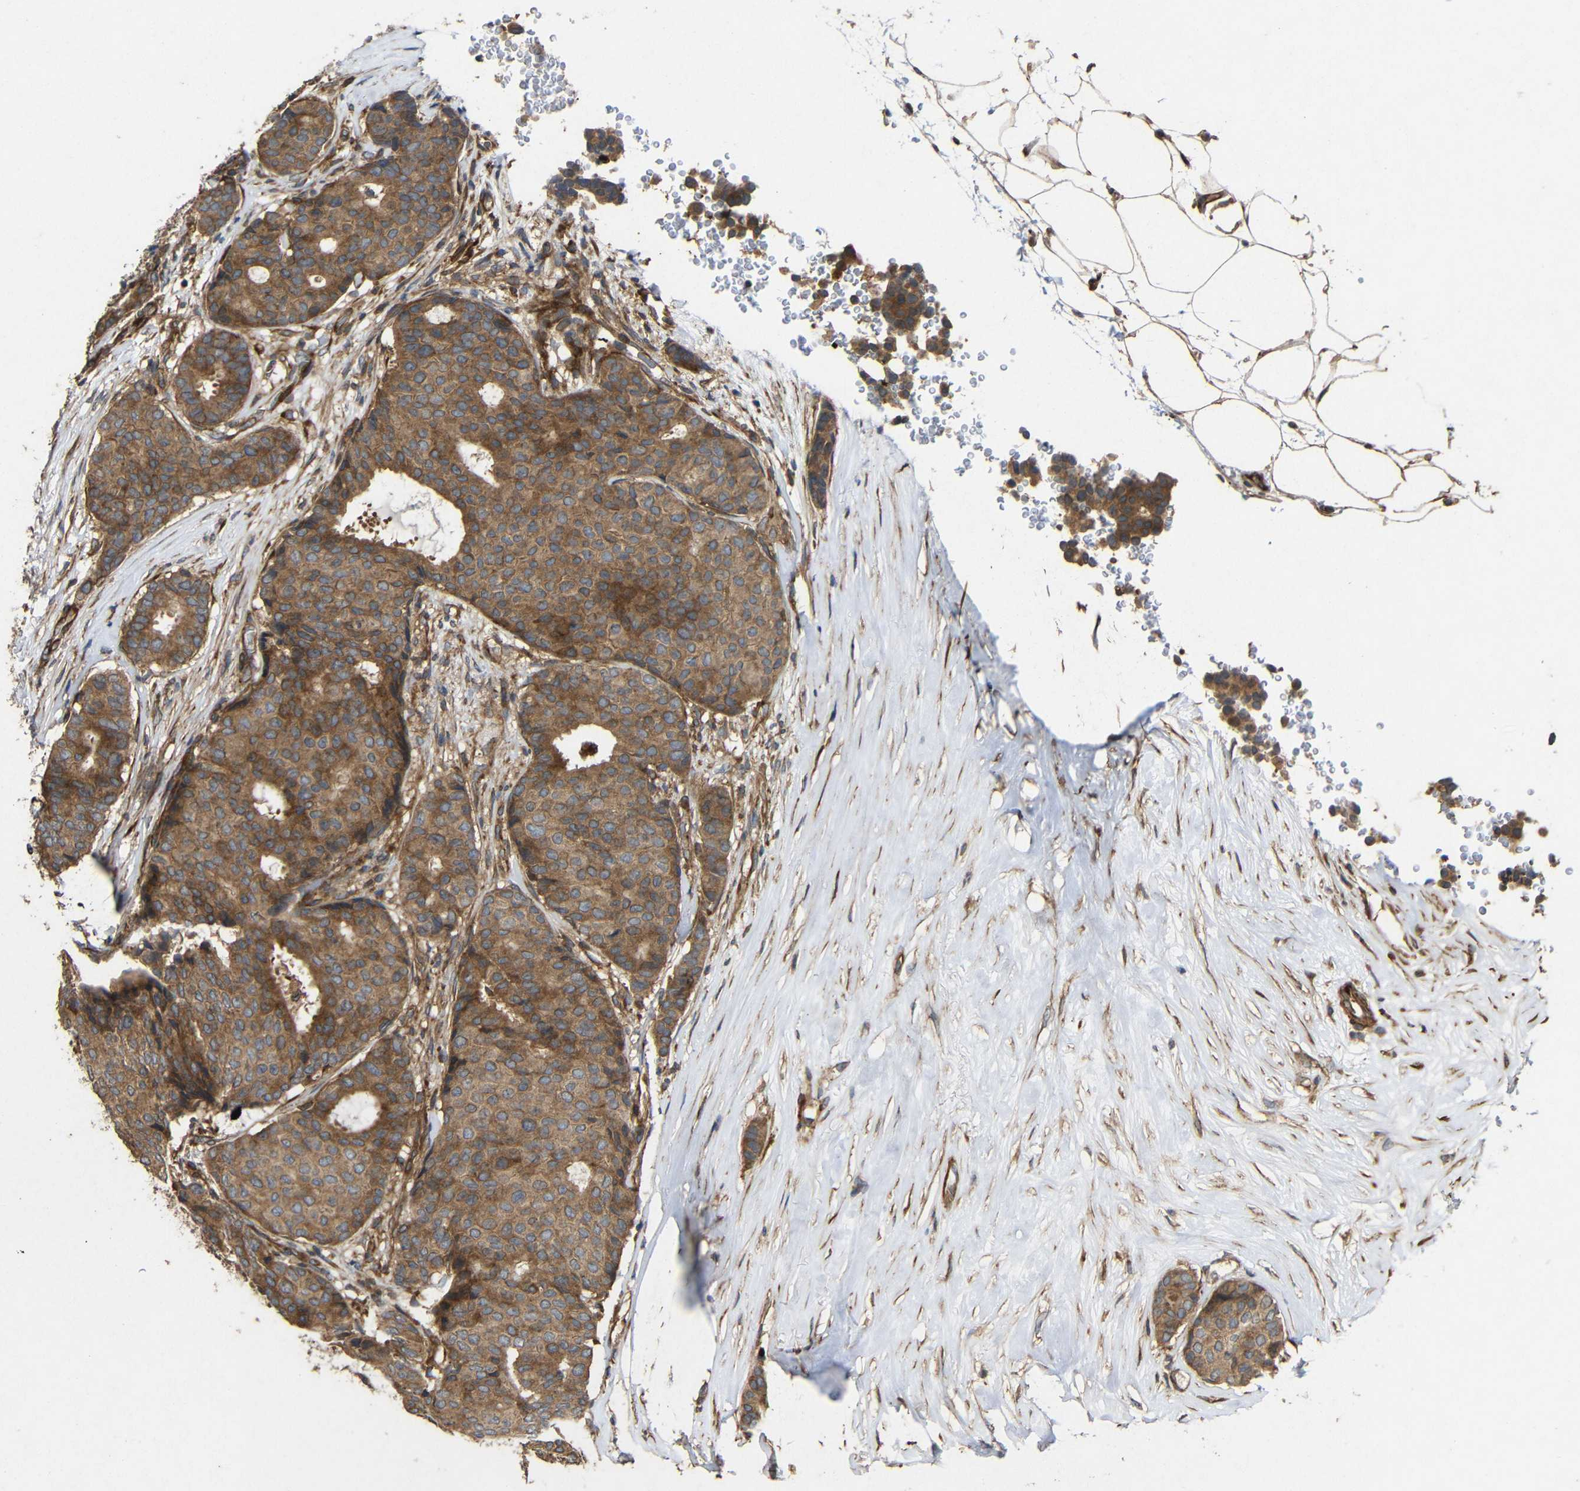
{"staining": {"intensity": "moderate", "quantity": ">75%", "location": "cytoplasmic/membranous"}, "tissue": "breast cancer", "cell_type": "Tumor cells", "image_type": "cancer", "snomed": [{"axis": "morphology", "description": "Duct carcinoma"}, {"axis": "topography", "description": "Breast"}], "caption": "Brown immunohistochemical staining in human breast cancer (intraductal carcinoma) reveals moderate cytoplasmic/membranous staining in approximately >75% of tumor cells. (Stains: DAB in brown, nuclei in blue, Microscopy: brightfield microscopy at high magnification).", "gene": "EIF2S1", "patient": {"sex": "female", "age": 75}}